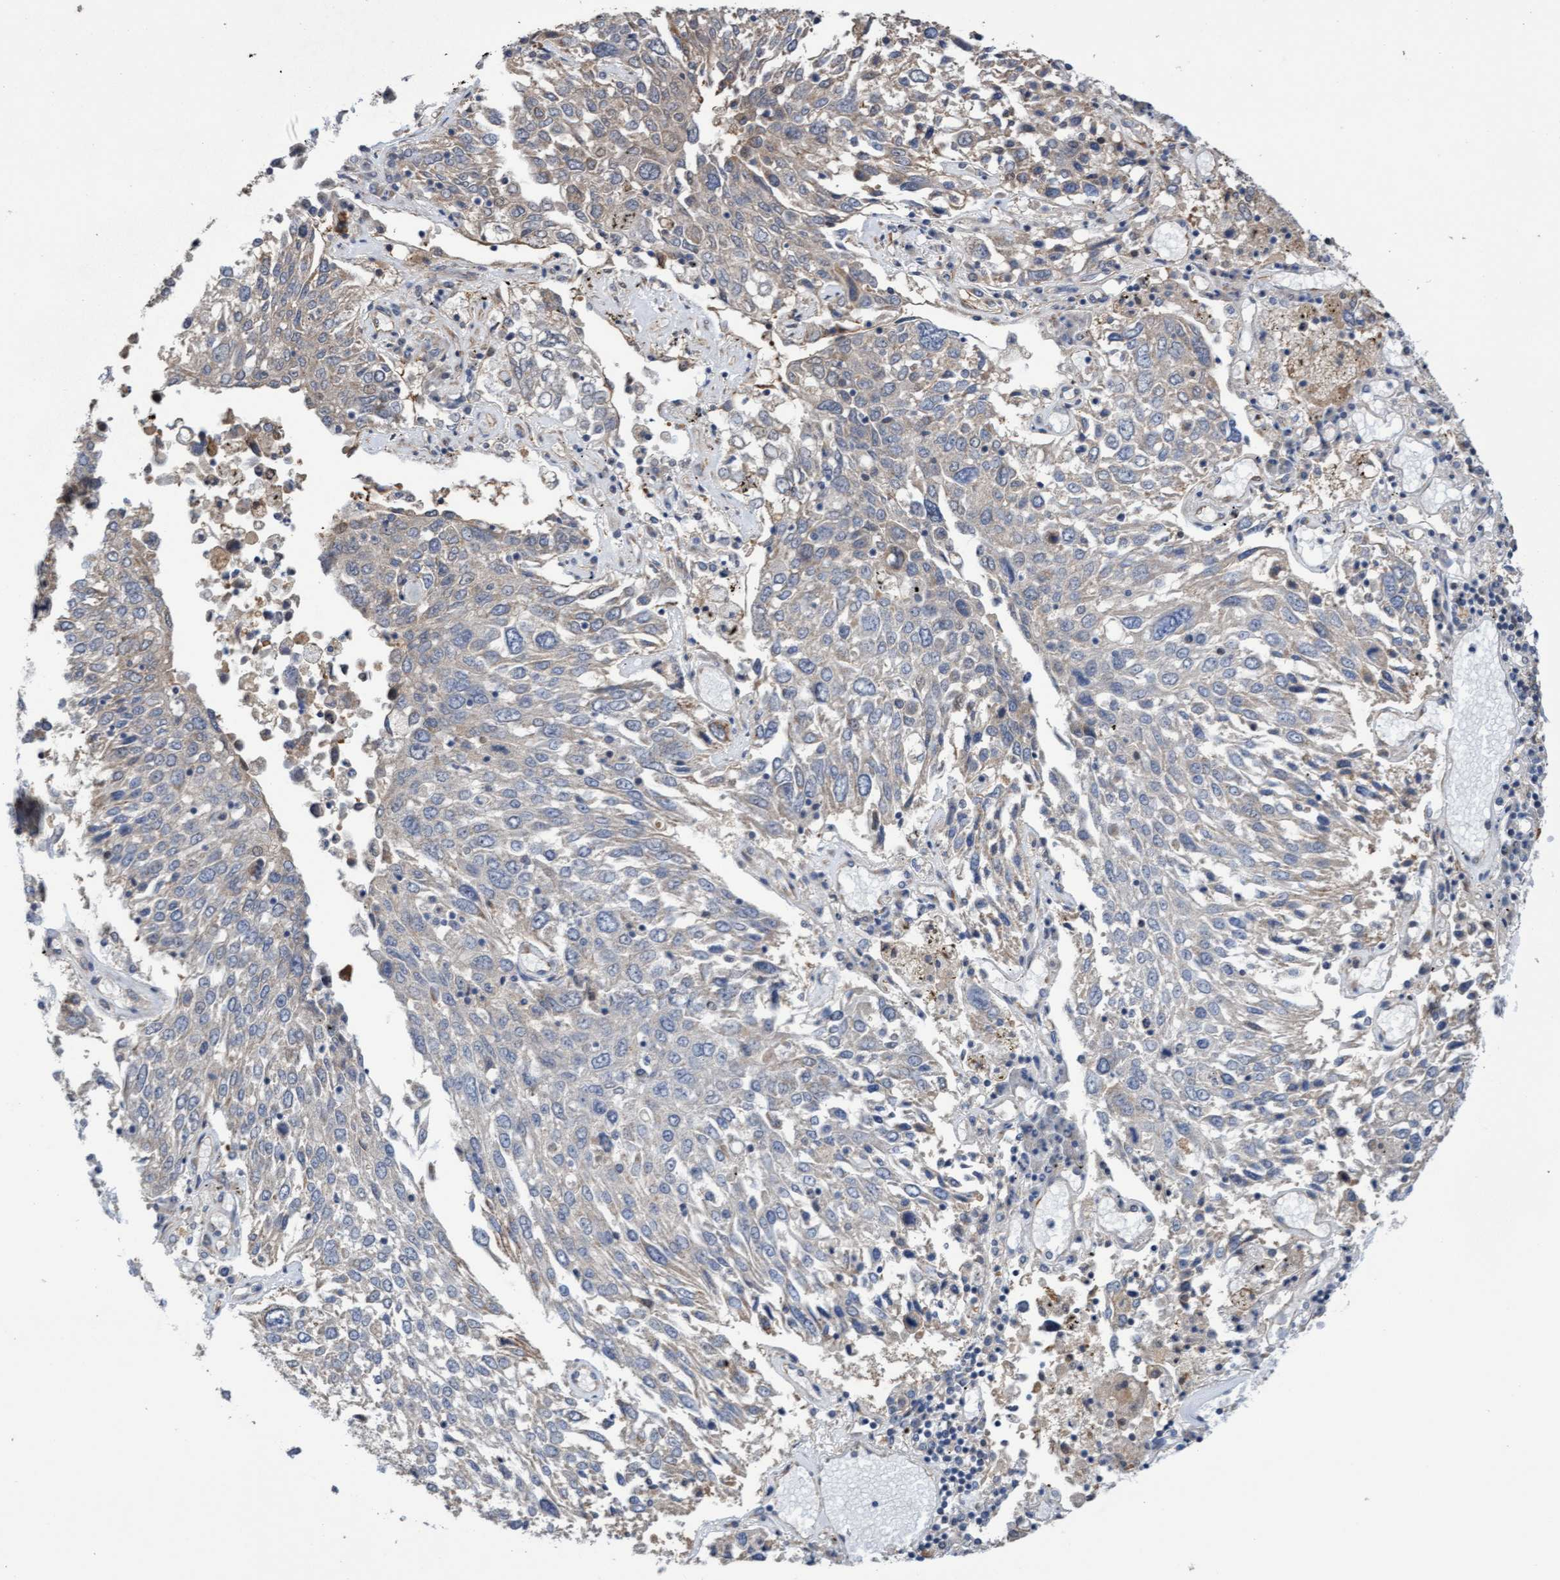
{"staining": {"intensity": "weak", "quantity": "<25%", "location": "cytoplasmic/membranous"}, "tissue": "lung cancer", "cell_type": "Tumor cells", "image_type": "cancer", "snomed": [{"axis": "morphology", "description": "Squamous cell carcinoma, NOS"}, {"axis": "topography", "description": "Lung"}], "caption": "There is no significant staining in tumor cells of lung cancer.", "gene": "ITFG1", "patient": {"sex": "male", "age": 65}}